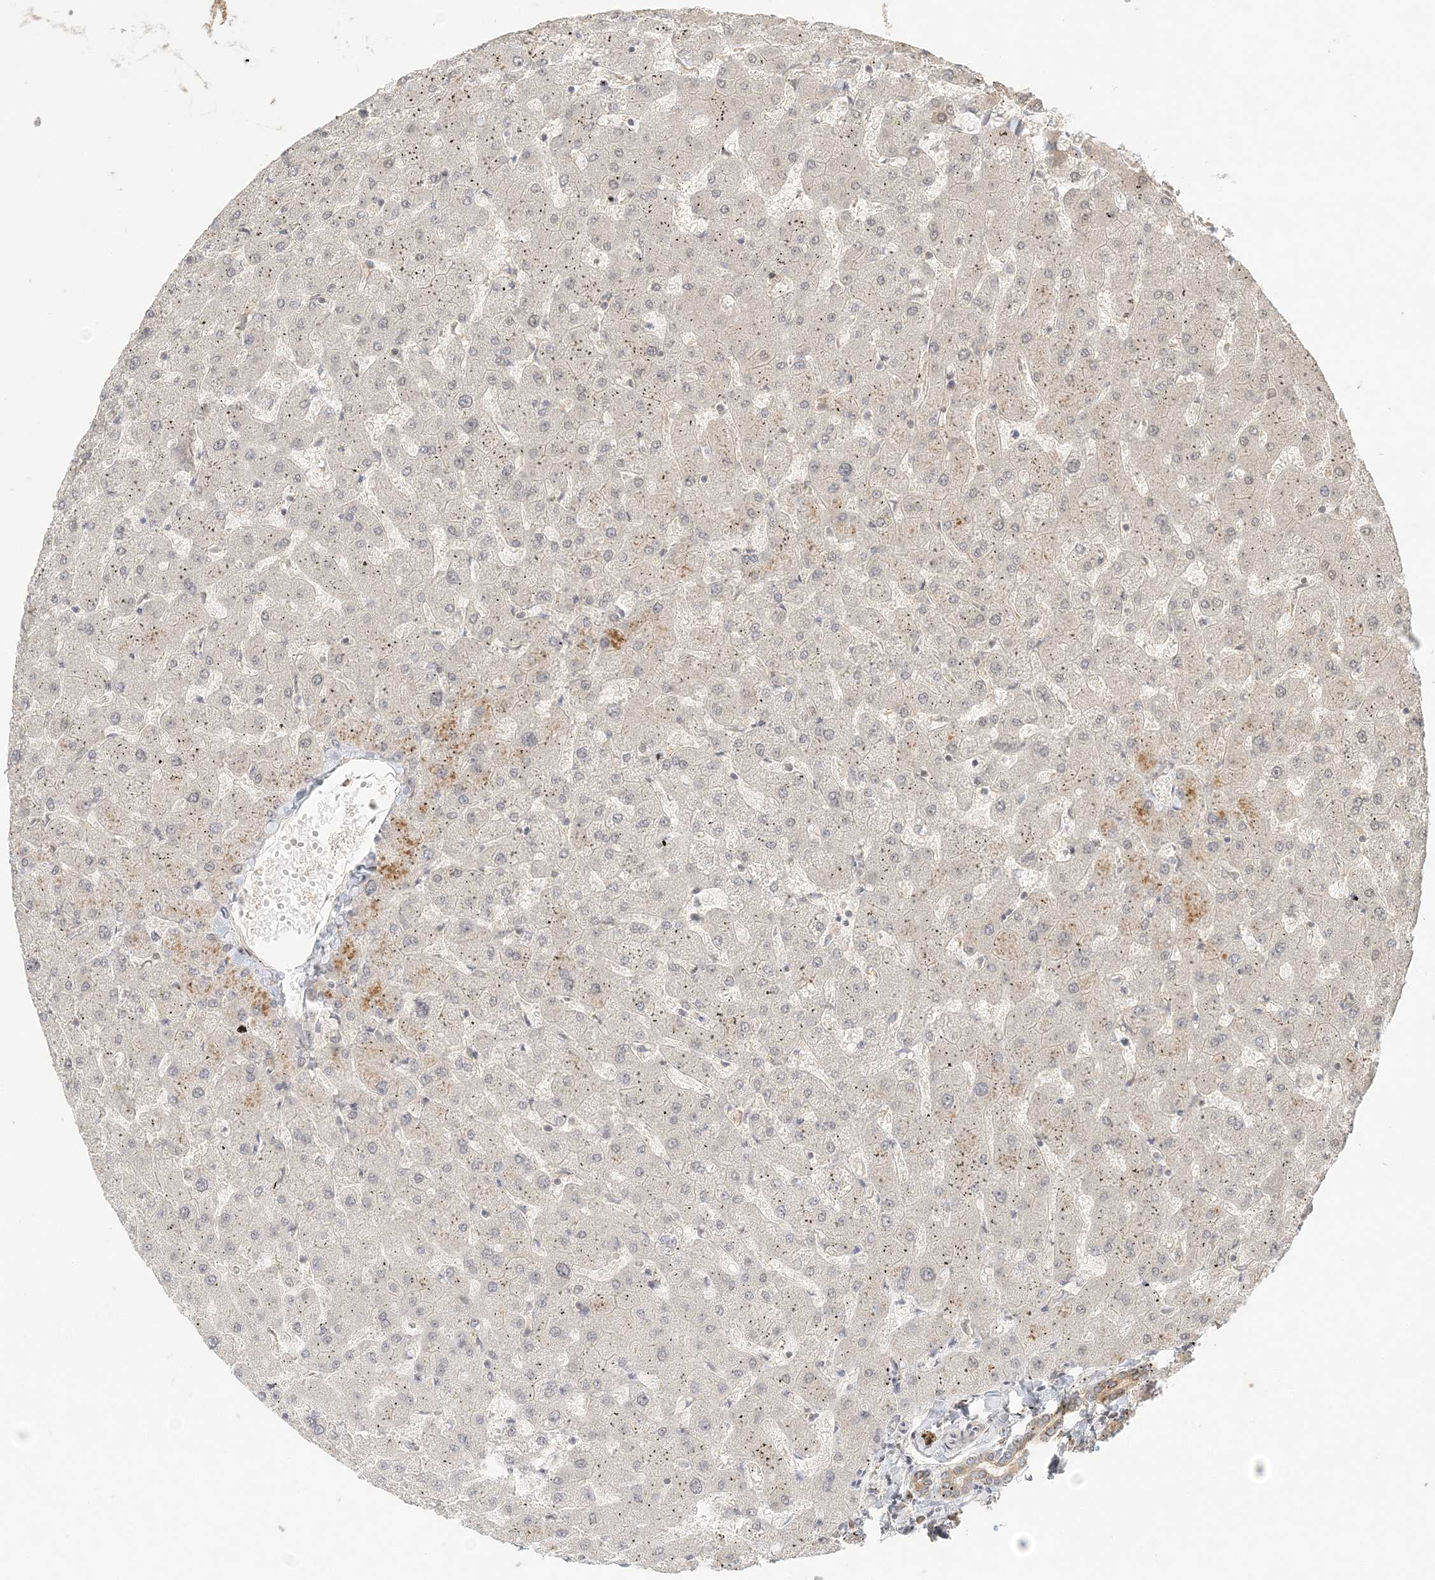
{"staining": {"intensity": "weak", "quantity": "25%-75%", "location": "cytoplasmic/membranous"}, "tissue": "liver", "cell_type": "Cholangiocytes", "image_type": "normal", "snomed": [{"axis": "morphology", "description": "Normal tissue, NOS"}, {"axis": "topography", "description": "Liver"}], "caption": "Unremarkable liver demonstrates weak cytoplasmic/membranous positivity in about 25%-75% of cholangiocytes.", "gene": "KIAA0232", "patient": {"sex": "female", "age": 63}}